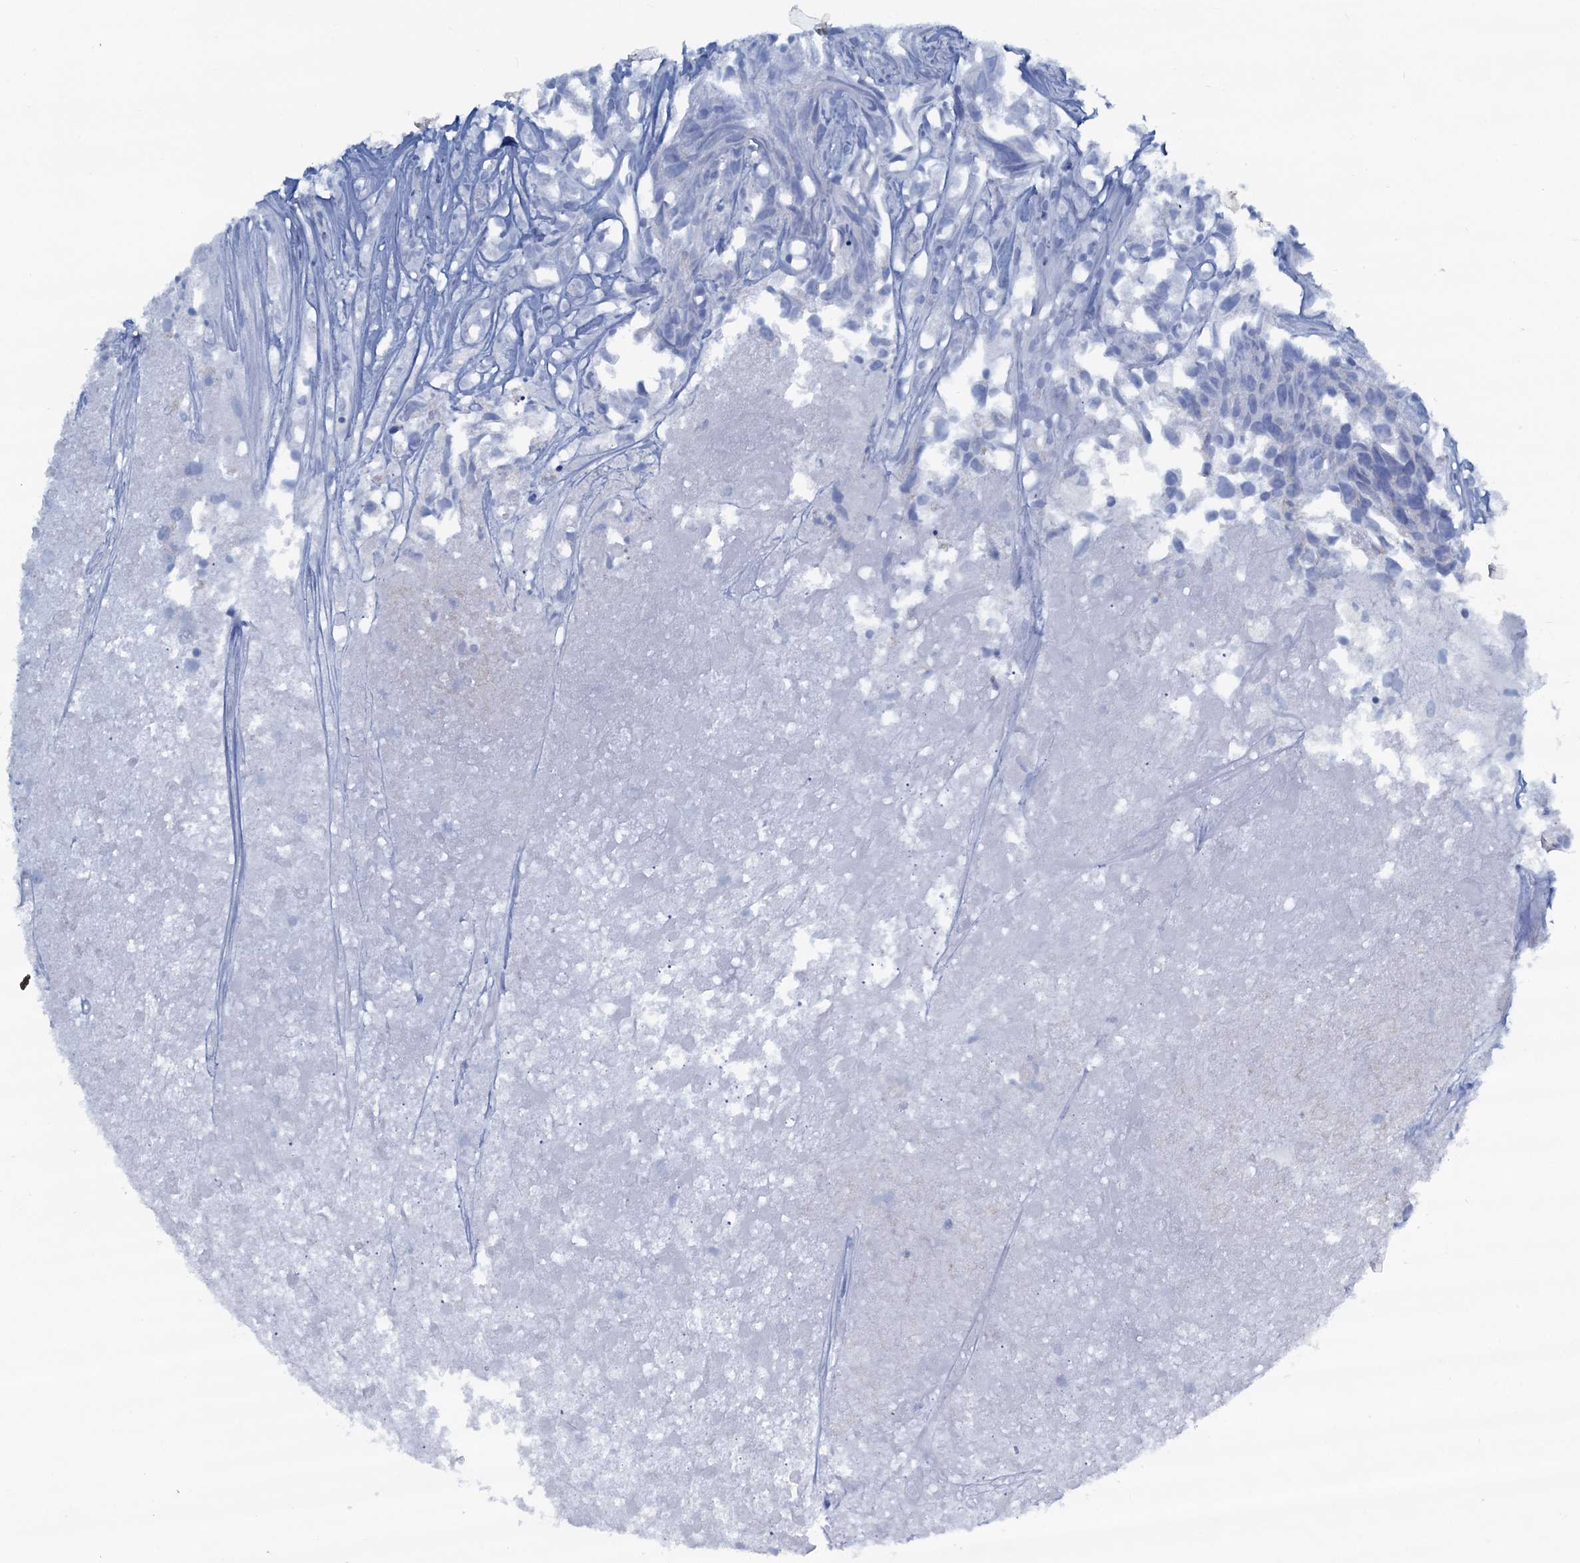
{"staining": {"intensity": "negative", "quantity": "none", "location": "none"}, "tissue": "urothelial cancer", "cell_type": "Tumor cells", "image_type": "cancer", "snomed": [{"axis": "morphology", "description": "Urothelial carcinoma, High grade"}, {"axis": "topography", "description": "Urinary bladder"}], "caption": "DAB immunohistochemical staining of human urothelial cancer reveals no significant expression in tumor cells.", "gene": "SLC1A3", "patient": {"sex": "female", "age": 75}}